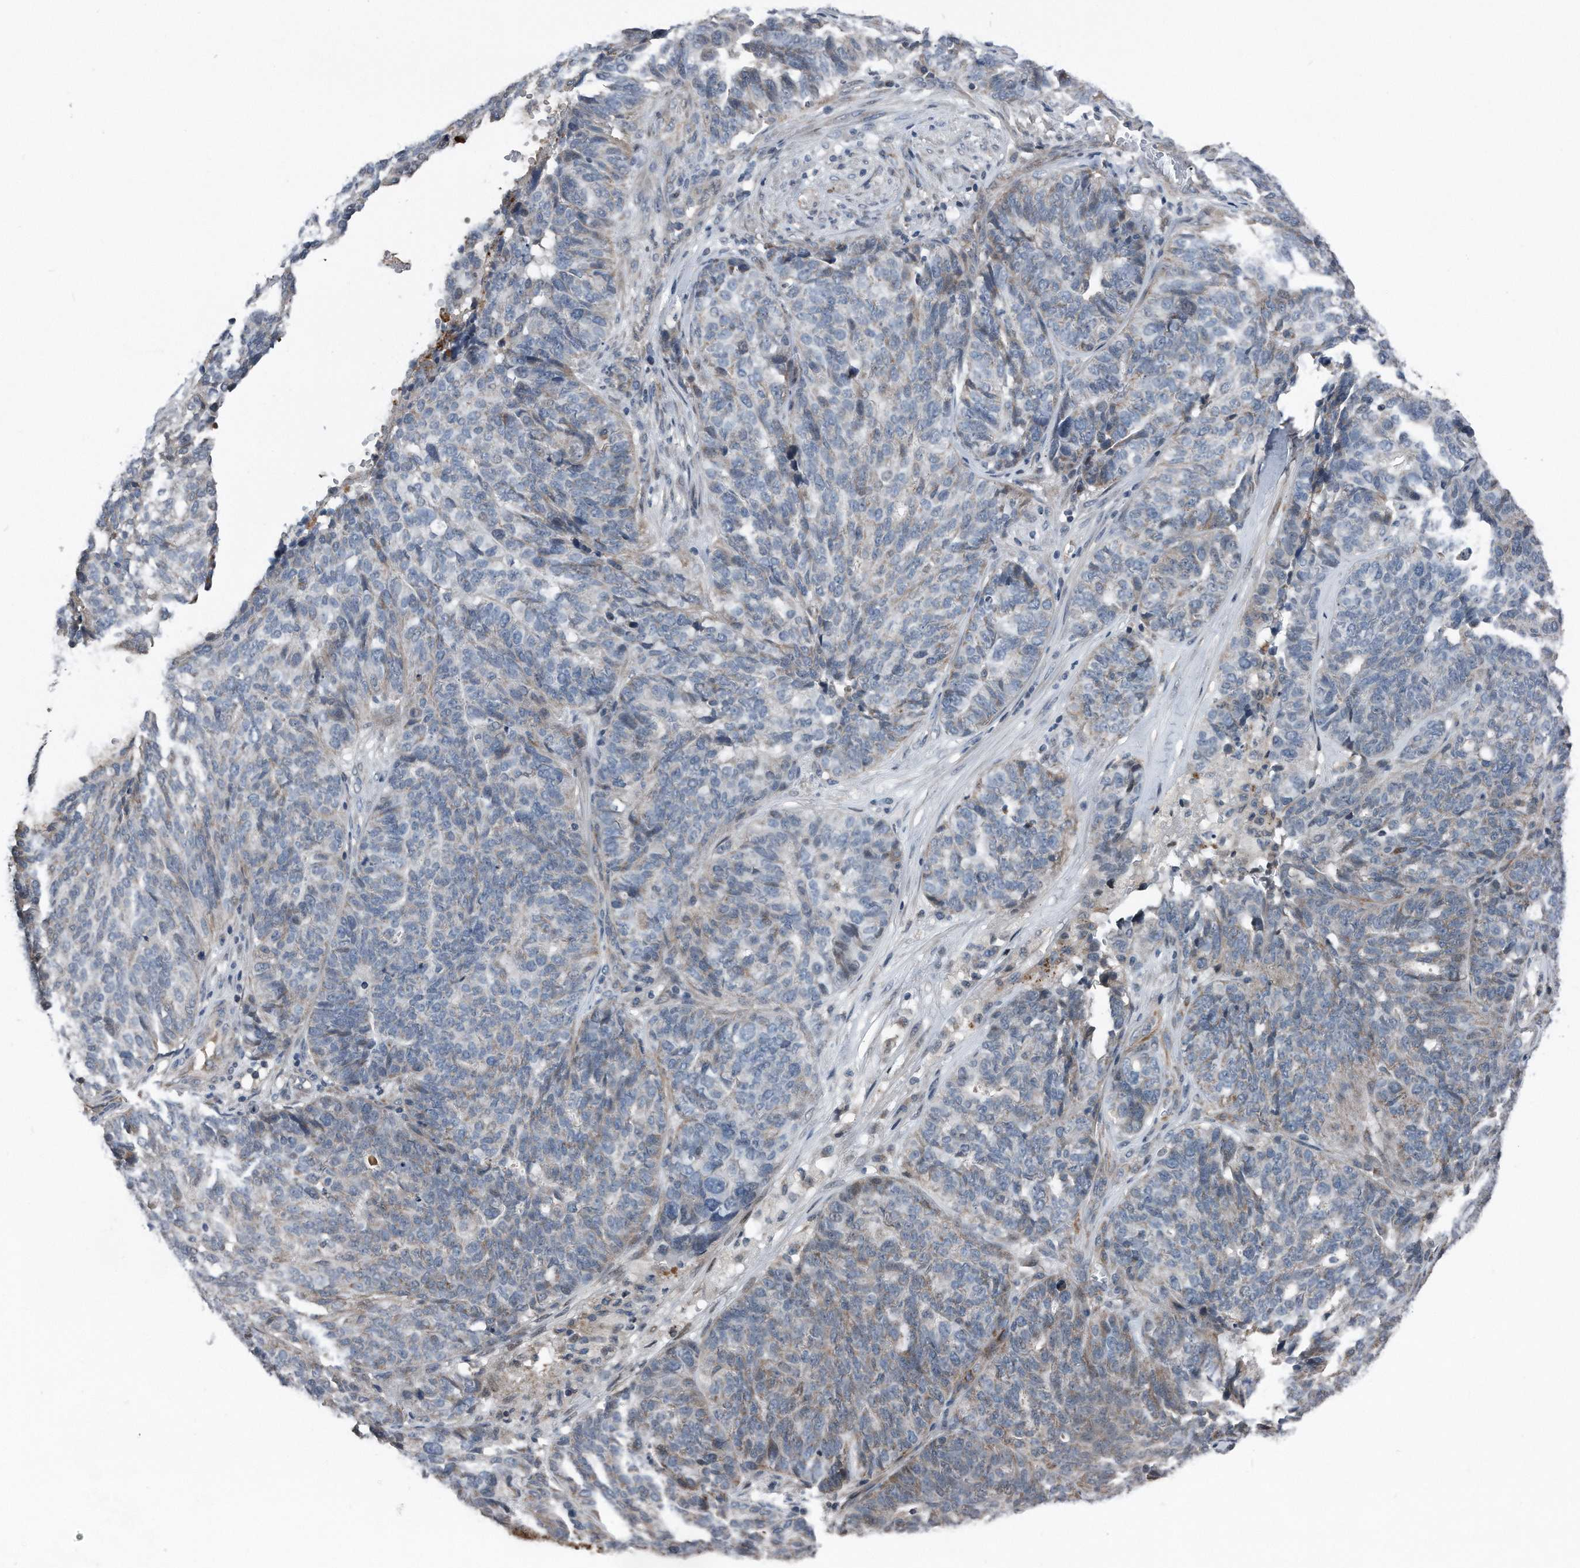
{"staining": {"intensity": "weak", "quantity": "<25%", "location": "cytoplasmic/membranous"}, "tissue": "ovarian cancer", "cell_type": "Tumor cells", "image_type": "cancer", "snomed": [{"axis": "morphology", "description": "Cystadenocarcinoma, serous, NOS"}, {"axis": "topography", "description": "Ovary"}], "caption": "An immunohistochemistry (IHC) histopathology image of ovarian cancer is shown. There is no staining in tumor cells of ovarian cancer.", "gene": "DST", "patient": {"sex": "female", "age": 59}}